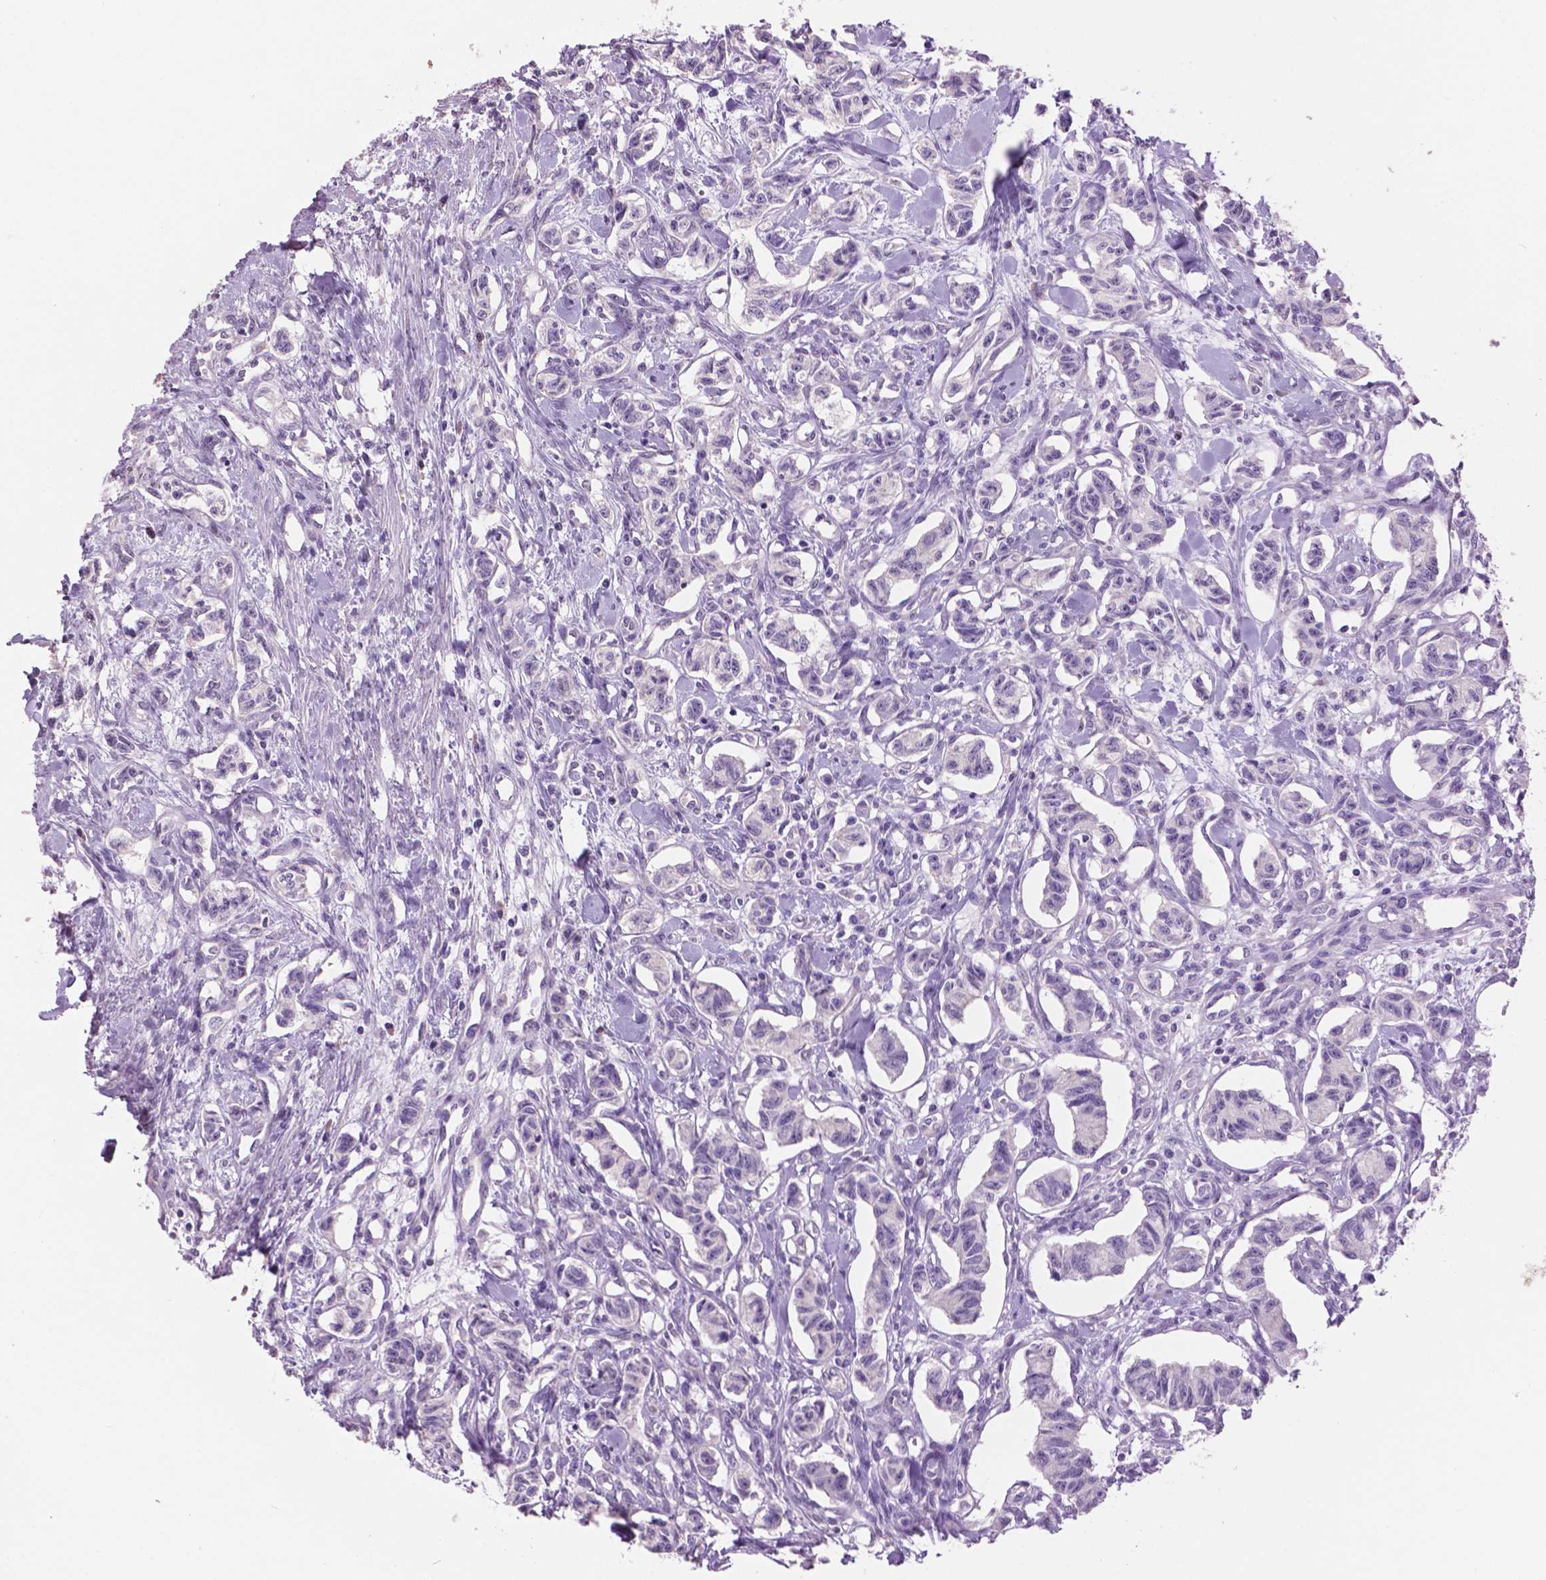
{"staining": {"intensity": "negative", "quantity": "none", "location": "none"}, "tissue": "carcinoid", "cell_type": "Tumor cells", "image_type": "cancer", "snomed": [{"axis": "morphology", "description": "Carcinoid, malignant, NOS"}, {"axis": "topography", "description": "Kidney"}], "caption": "Immunohistochemistry micrograph of neoplastic tissue: human carcinoid stained with DAB (3,3'-diaminobenzidine) shows no significant protein staining in tumor cells. (Immunohistochemistry, brightfield microscopy, high magnification).", "gene": "CRYBA4", "patient": {"sex": "female", "age": 41}}